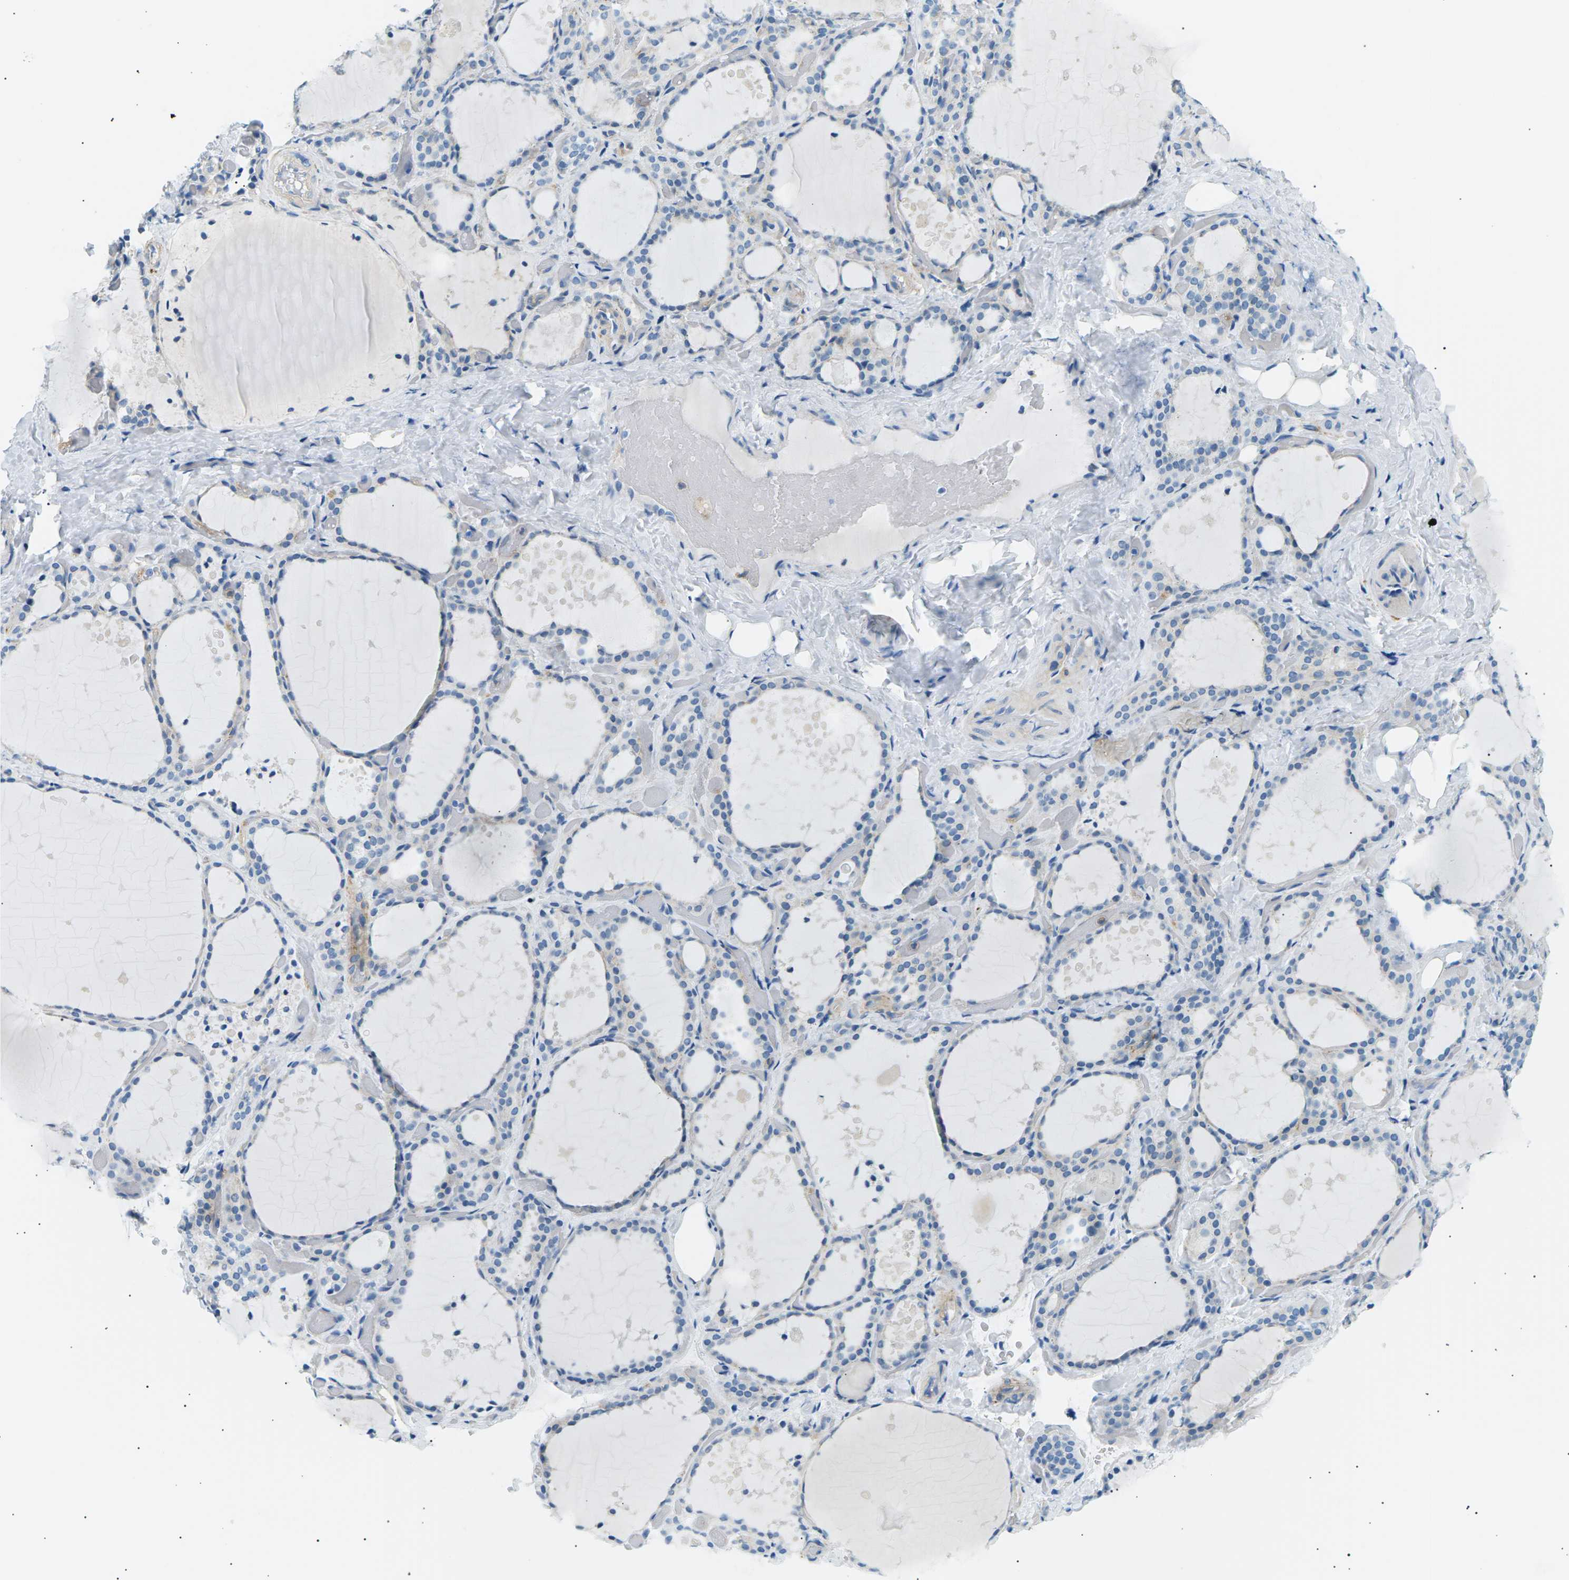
{"staining": {"intensity": "negative", "quantity": "none", "location": "none"}, "tissue": "thyroid gland", "cell_type": "Glandular cells", "image_type": "normal", "snomed": [{"axis": "morphology", "description": "Normal tissue, NOS"}, {"axis": "topography", "description": "Thyroid gland"}], "caption": "Glandular cells are negative for brown protein staining in unremarkable thyroid gland. Brightfield microscopy of immunohistochemistry (IHC) stained with DAB (3,3'-diaminobenzidine) (brown) and hematoxylin (blue), captured at high magnification.", "gene": "SEPTIN5", "patient": {"sex": "female", "age": 44}}